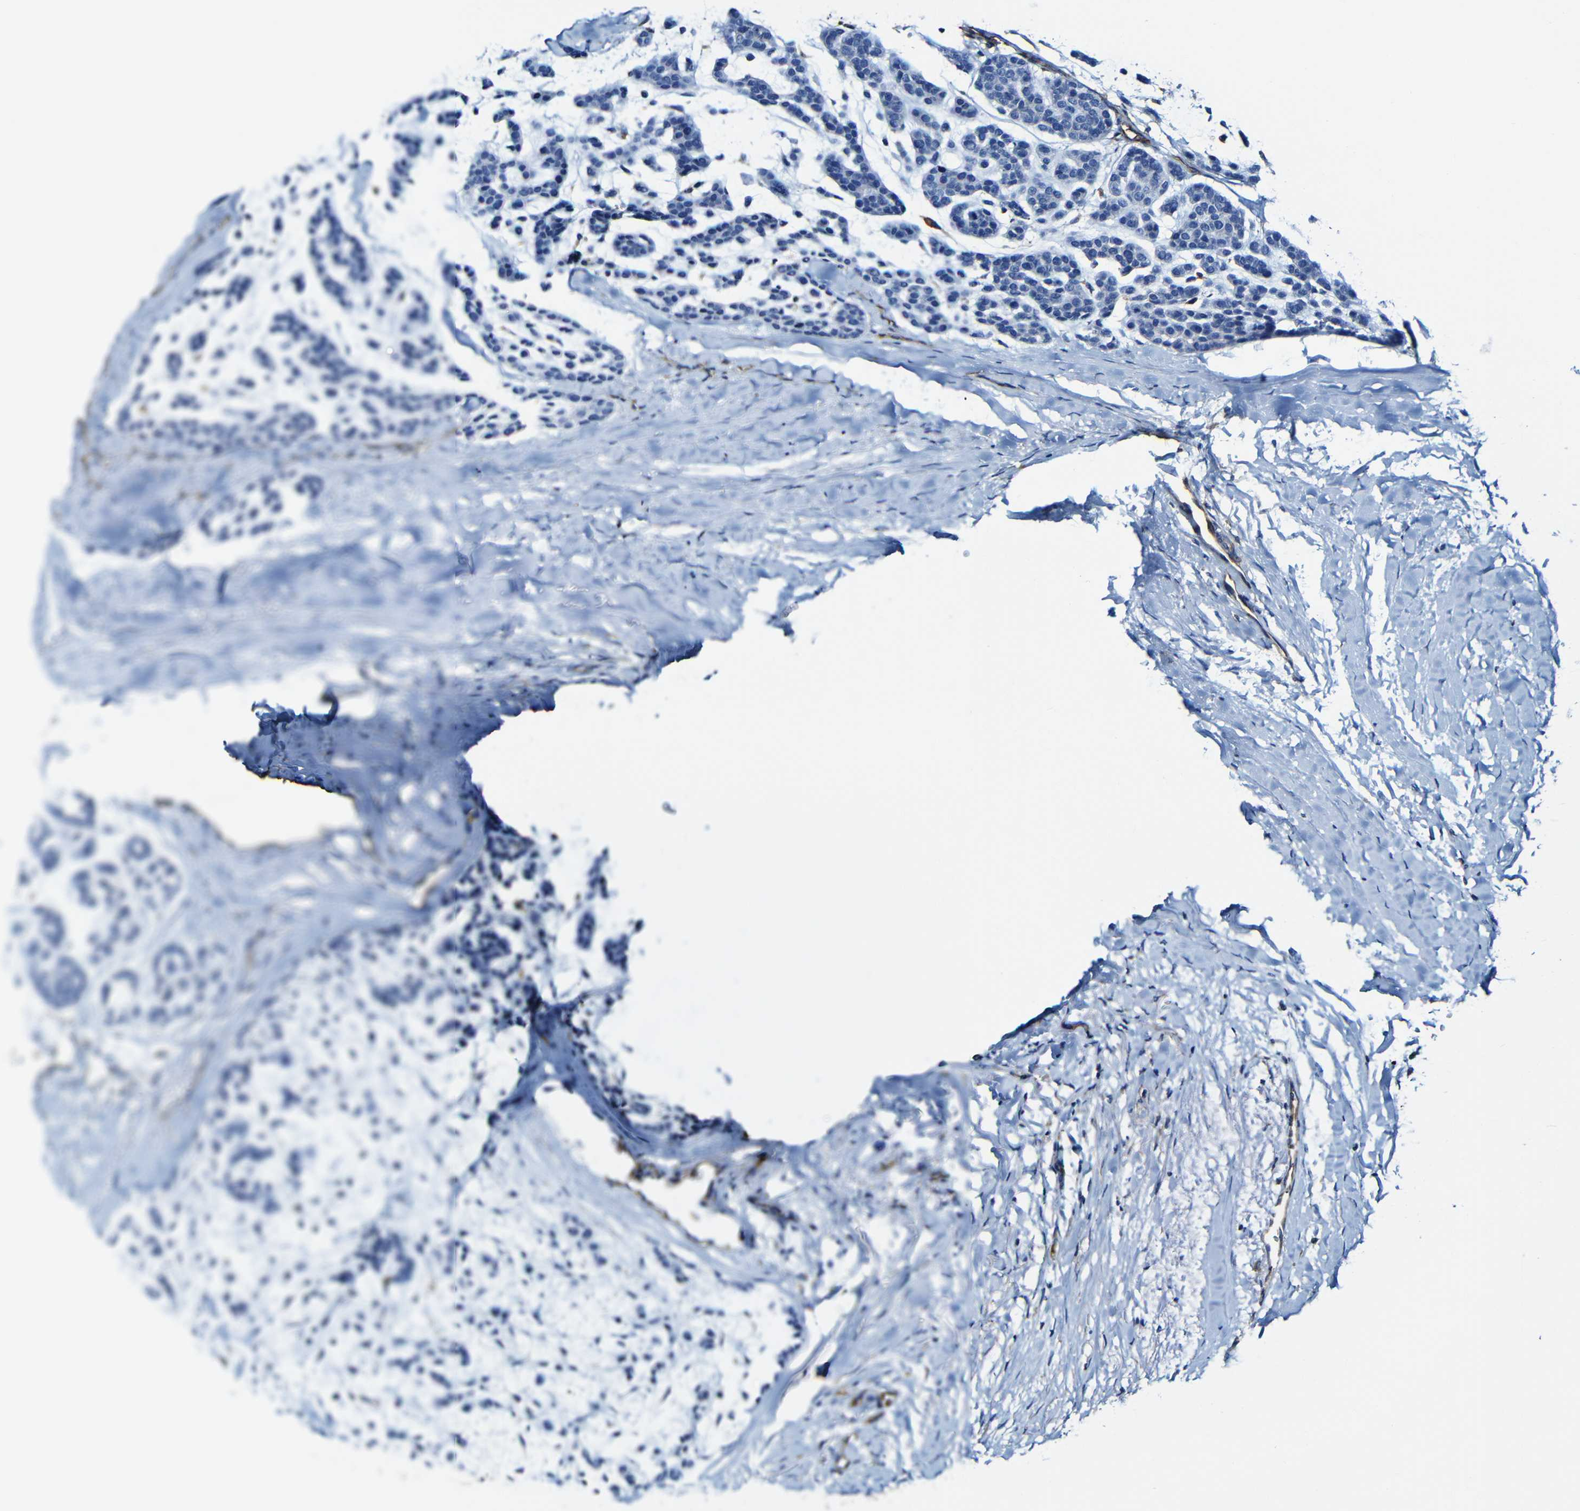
{"staining": {"intensity": "negative", "quantity": "none", "location": "none"}, "tissue": "head and neck cancer", "cell_type": "Tumor cells", "image_type": "cancer", "snomed": [{"axis": "morphology", "description": "Adenocarcinoma, NOS"}, {"axis": "morphology", "description": "Adenoma, NOS"}, {"axis": "topography", "description": "Head-Neck"}], "caption": "There is no significant staining in tumor cells of head and neck cancer.", "gene": "MSN", "patient": {"sex": "female", "age": 55}}